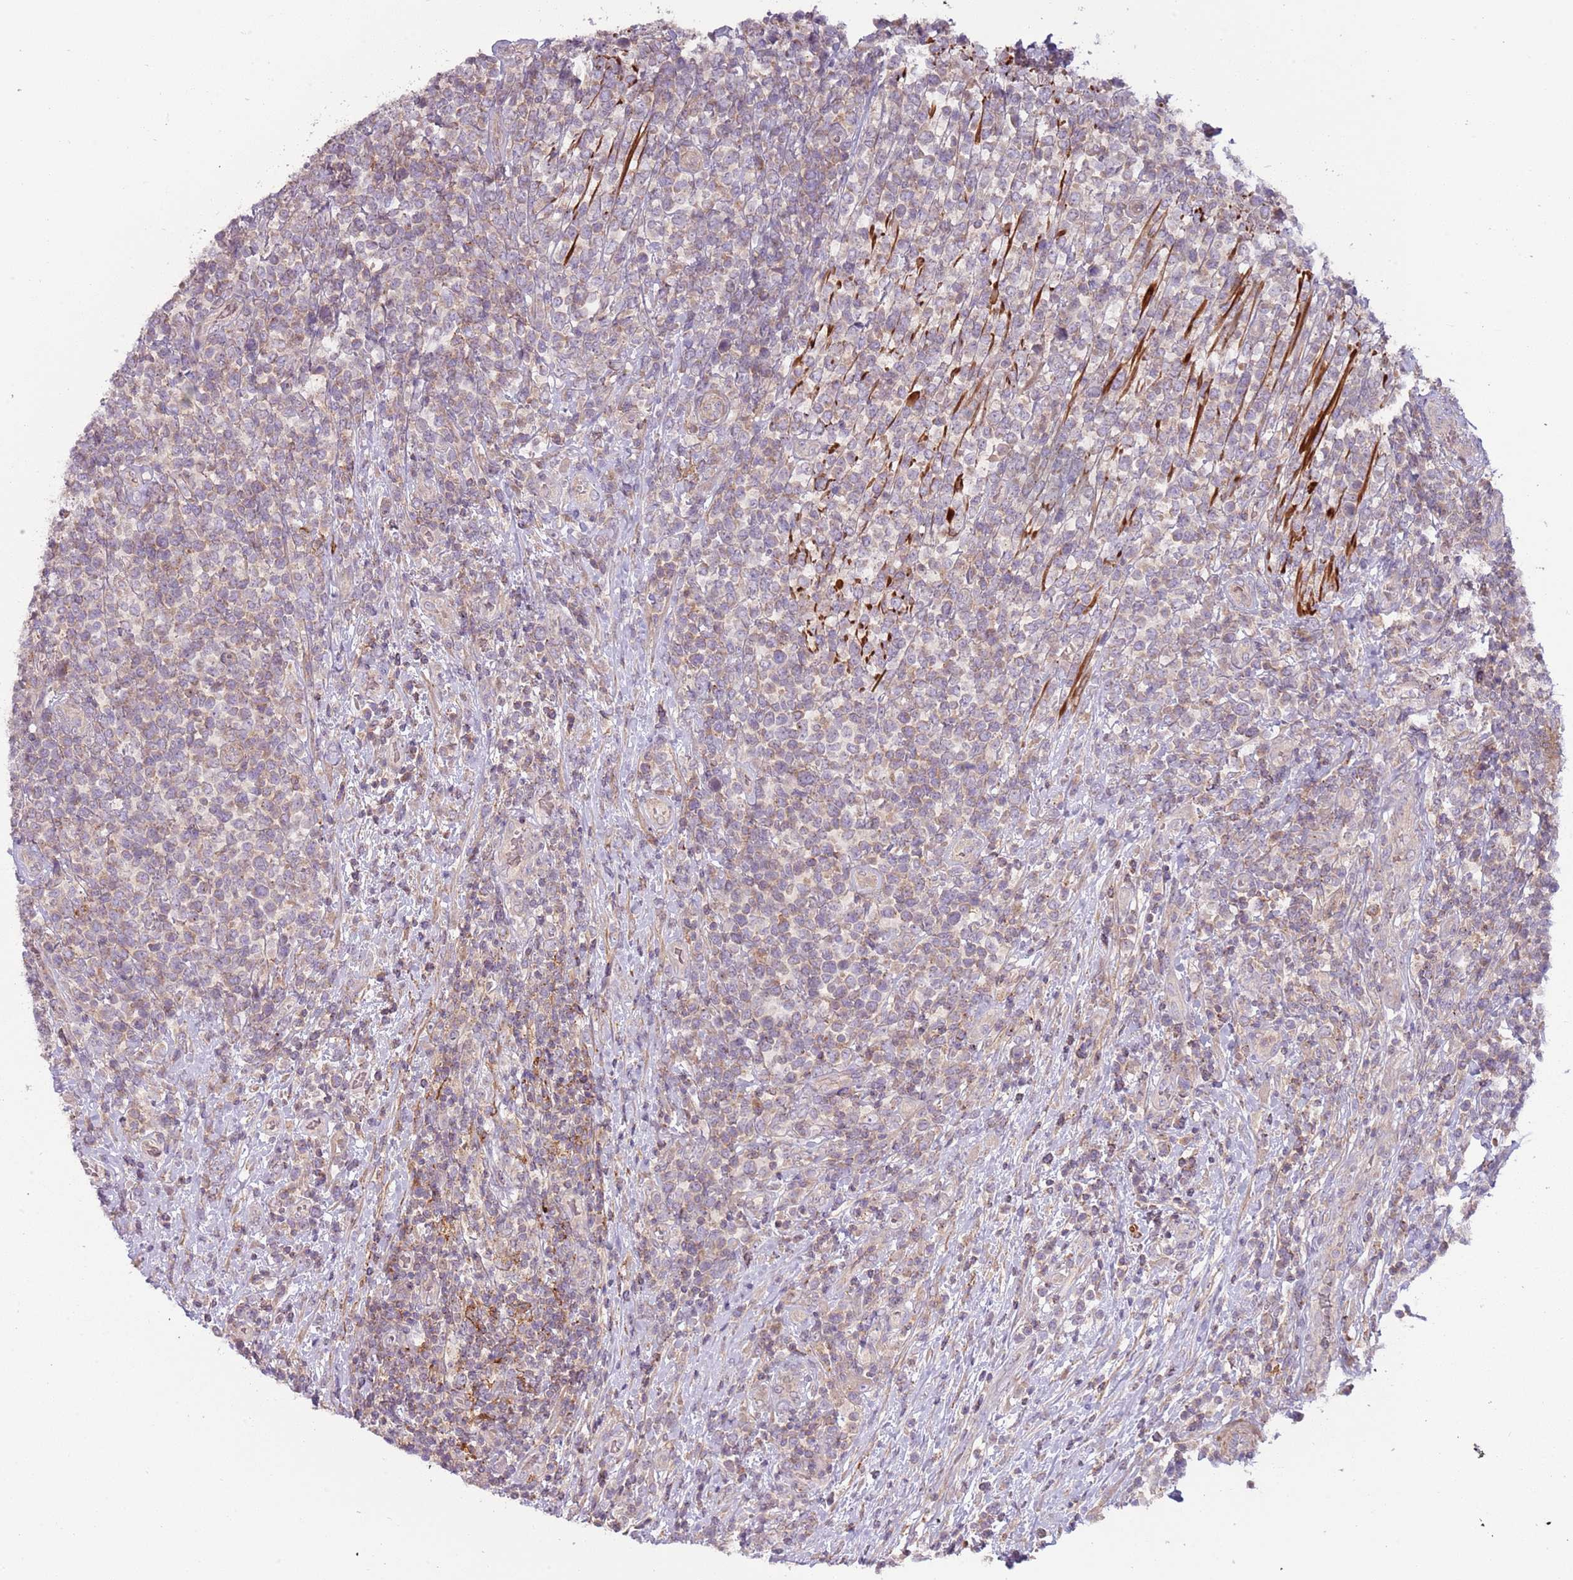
{"staining": {"intensity": "negative", "quantity": "none", "location": "none"}, "tissue": "lymphoma", "cell_type": "Tumor cells", "image_type": "cancer", "snomed": [{"axis": "morphology", "description": "Malignant lymphoma, non-Hodgkin's type, High grade"}, {"axis": "topography", "description": "Soft tissue"}], "caption": "High-grade malignant lymphoma, non-Hodgkin's type stained for a protein using immunohistochemistry shows no positivity tumor cells.", "gene": "DTD2", "patient": {"sex": "female", "age": 56}}